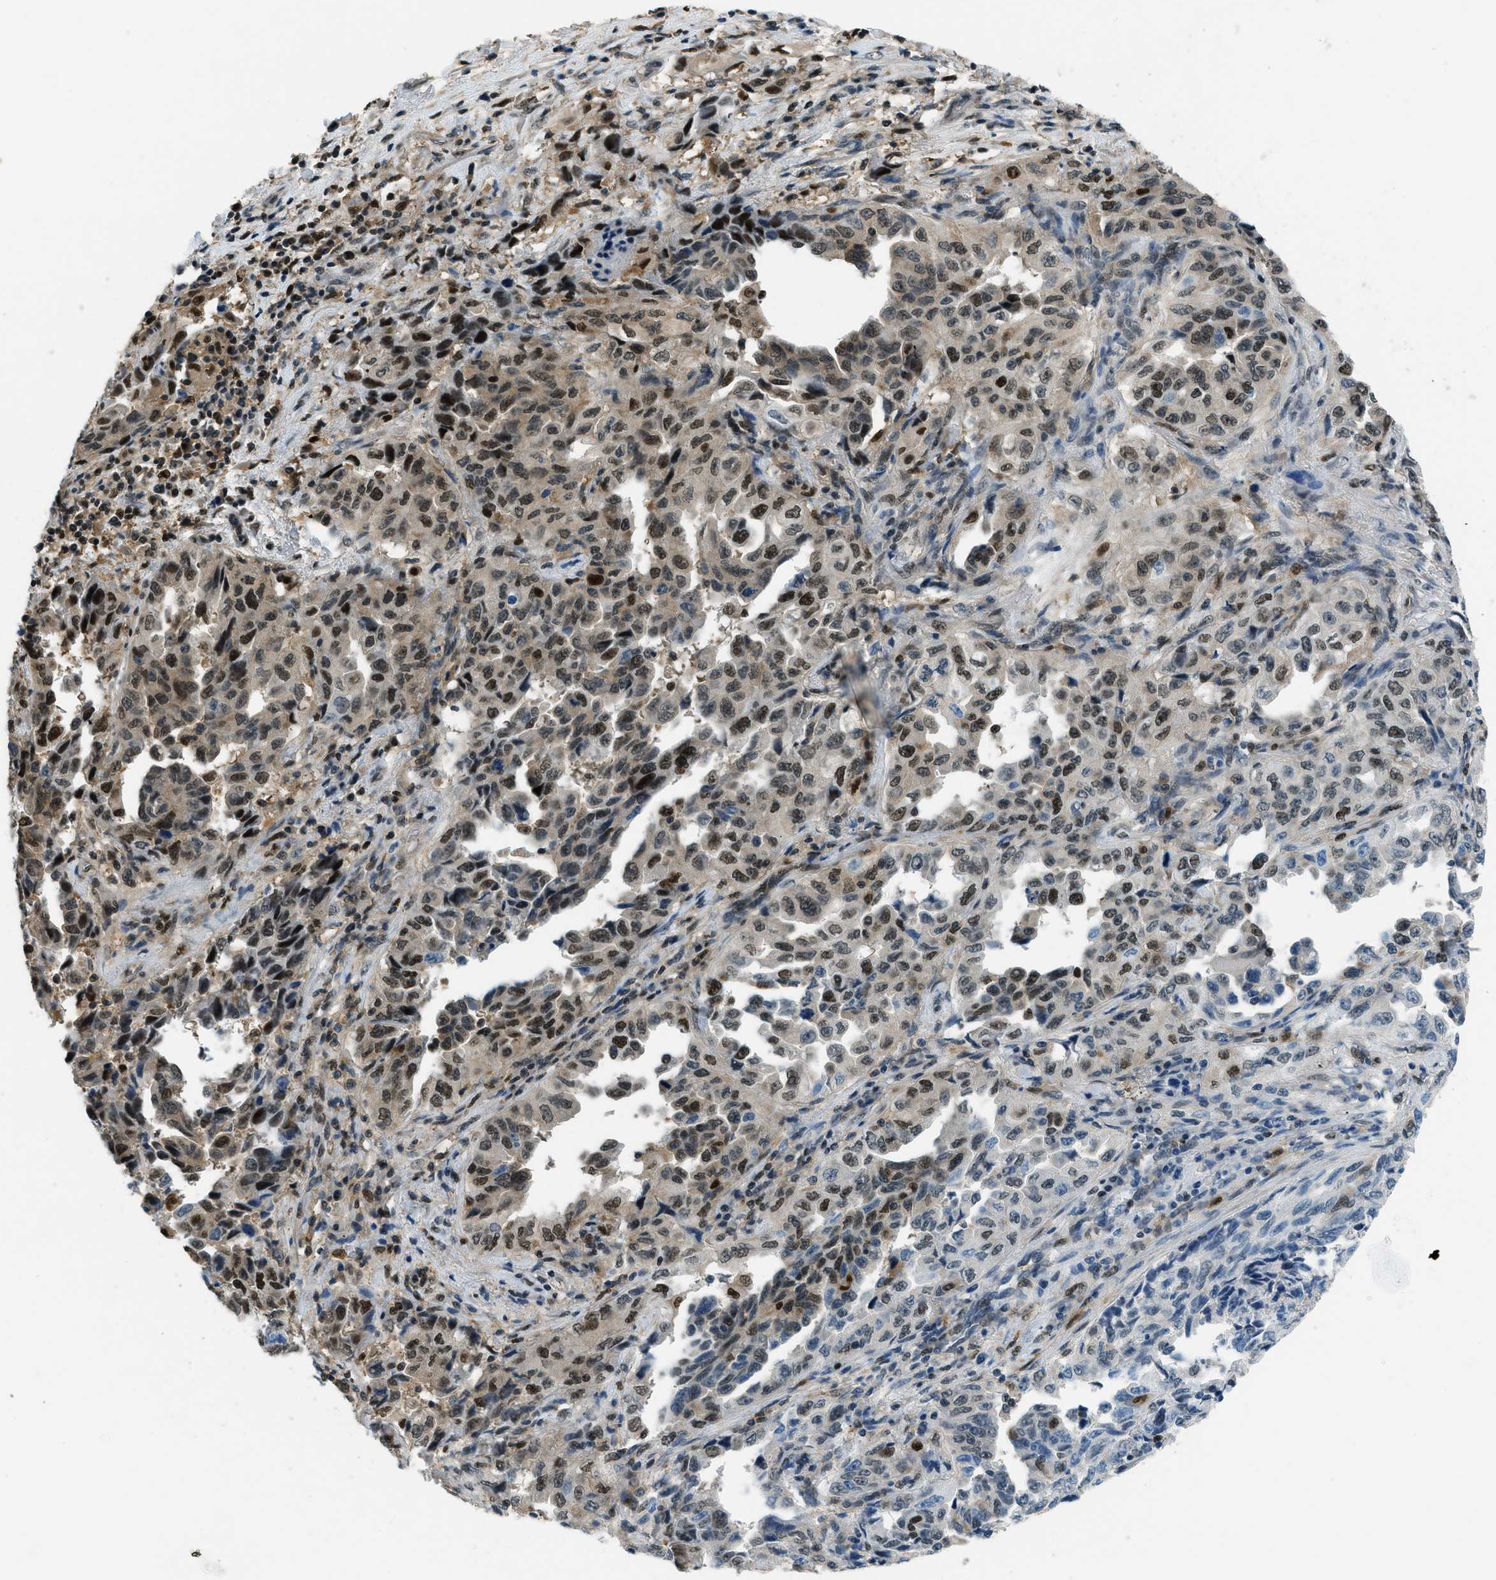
{"staining": {"intensity": "strong", "quantity": ">75%", "location": "nuclear"}, "tissue": "lung cancer", "cell_type": "Tumor cells", "image_type": "cancer", "snomed": [{"axis": "morphology", "description": "Adenocarcinoma, NOS"}, {"axis": "topography", "description": "Lung"}], "caption": "The immunohistochemical stain shows strong nuclear expression in tumor cells of lung cancer tissue. (Brightfield microscopy of DAB IHC at high magnification).", "gene": "OGFR", "patient": {"sex": "female", "age": 51}}